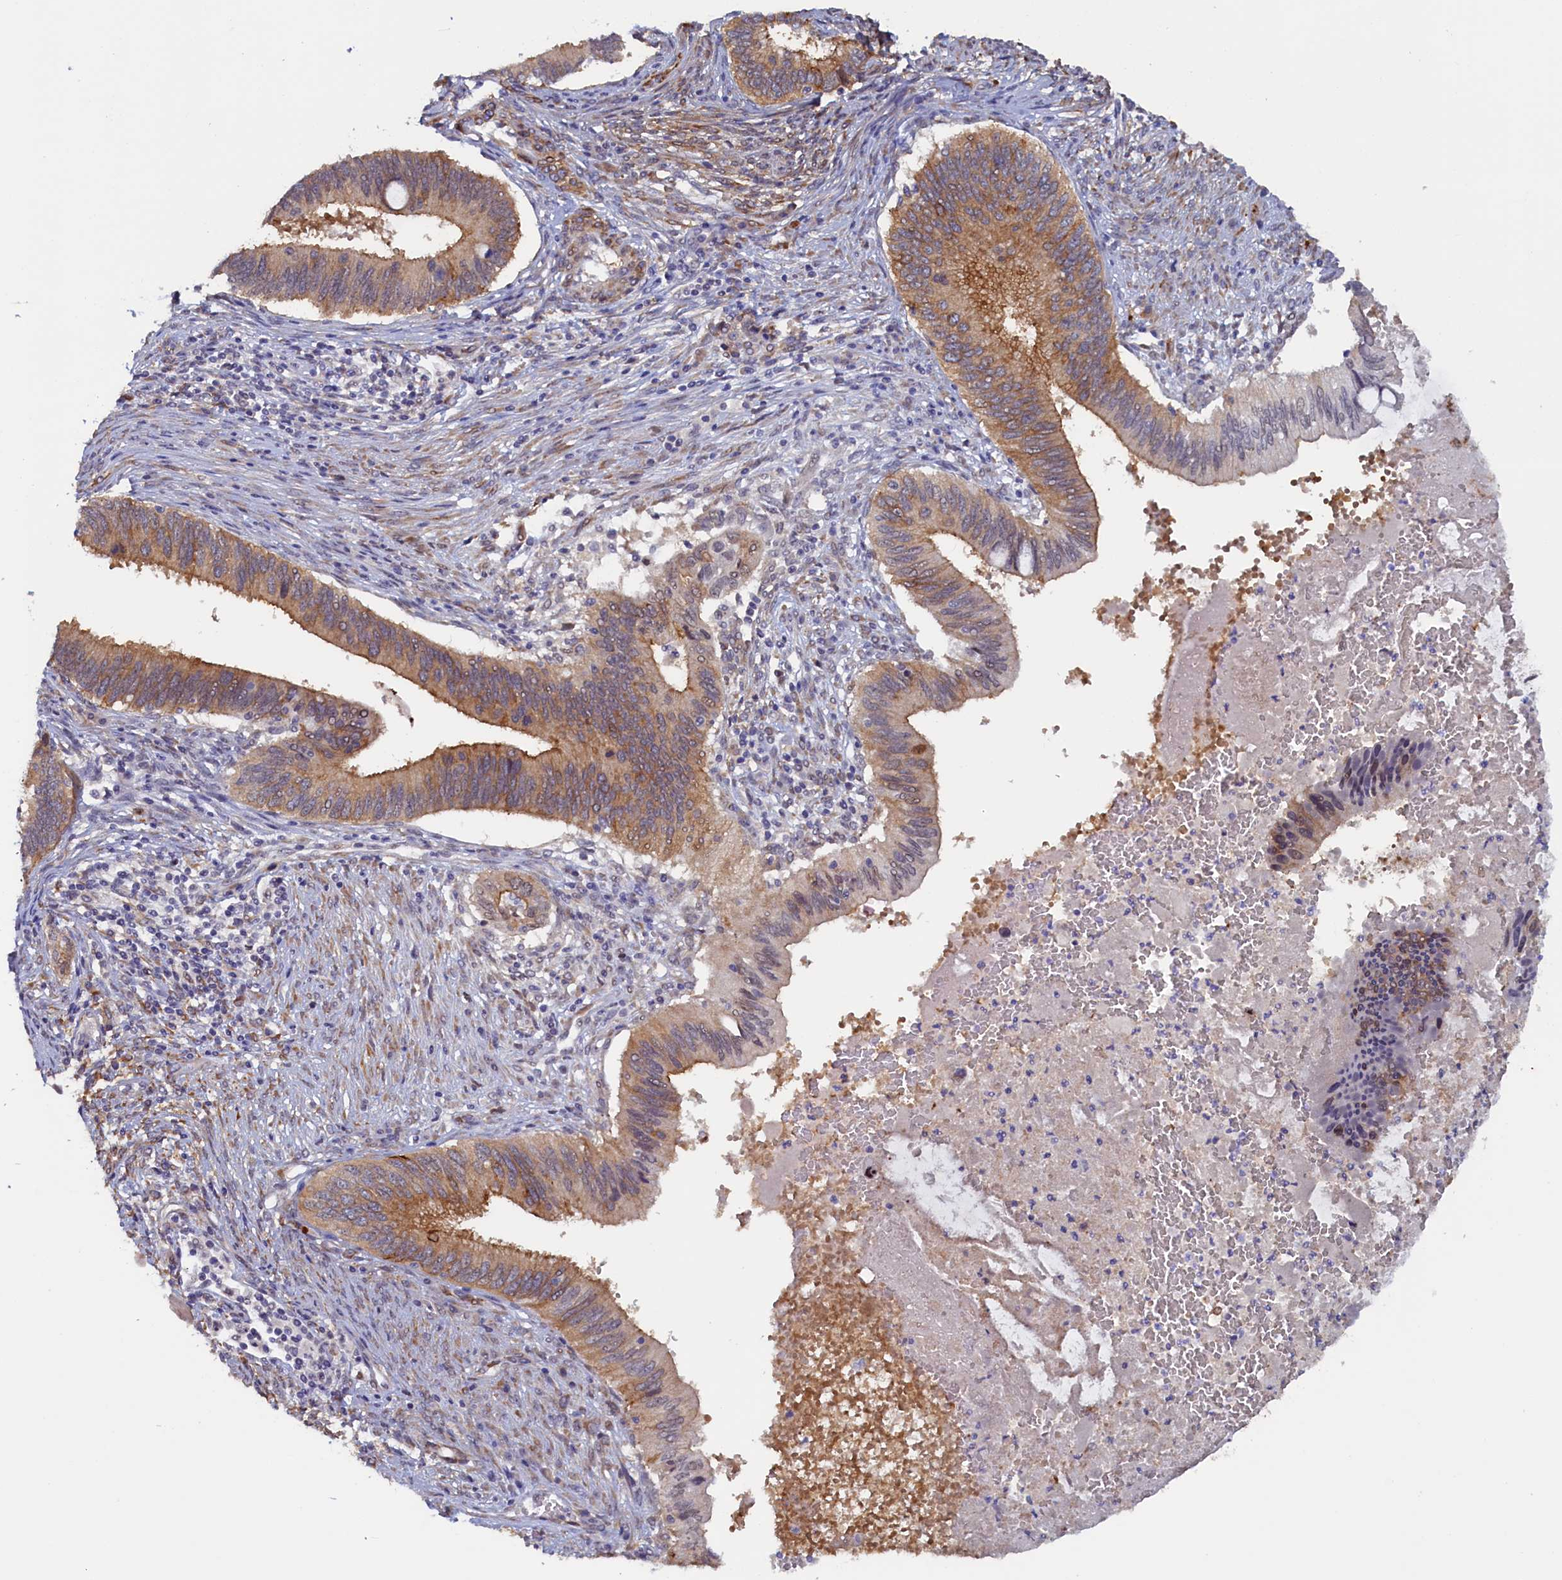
{"staining": {"intensity": "moderate", "quantity": "25%-75%", "location": "cytoplasmic/membranous"}, "tissue": "cervical cancer", "cell_type": "Tumor cells", "image_type": "cancer", "snomed": [{"axis": "morphology", "description": "Adenocarcinoma, NOS"}, {"axis": "topography", "description": "Cervix"}], "caption": "Cervical cancer (adenocarcinoma) stained for a protein (brown) displays moderate cytoplasmic/membranous positive staining in approximately 25%-75% of tumor cells.", "gene": "PACSIN3", "patient": {"sex": "female", "age": 42}}